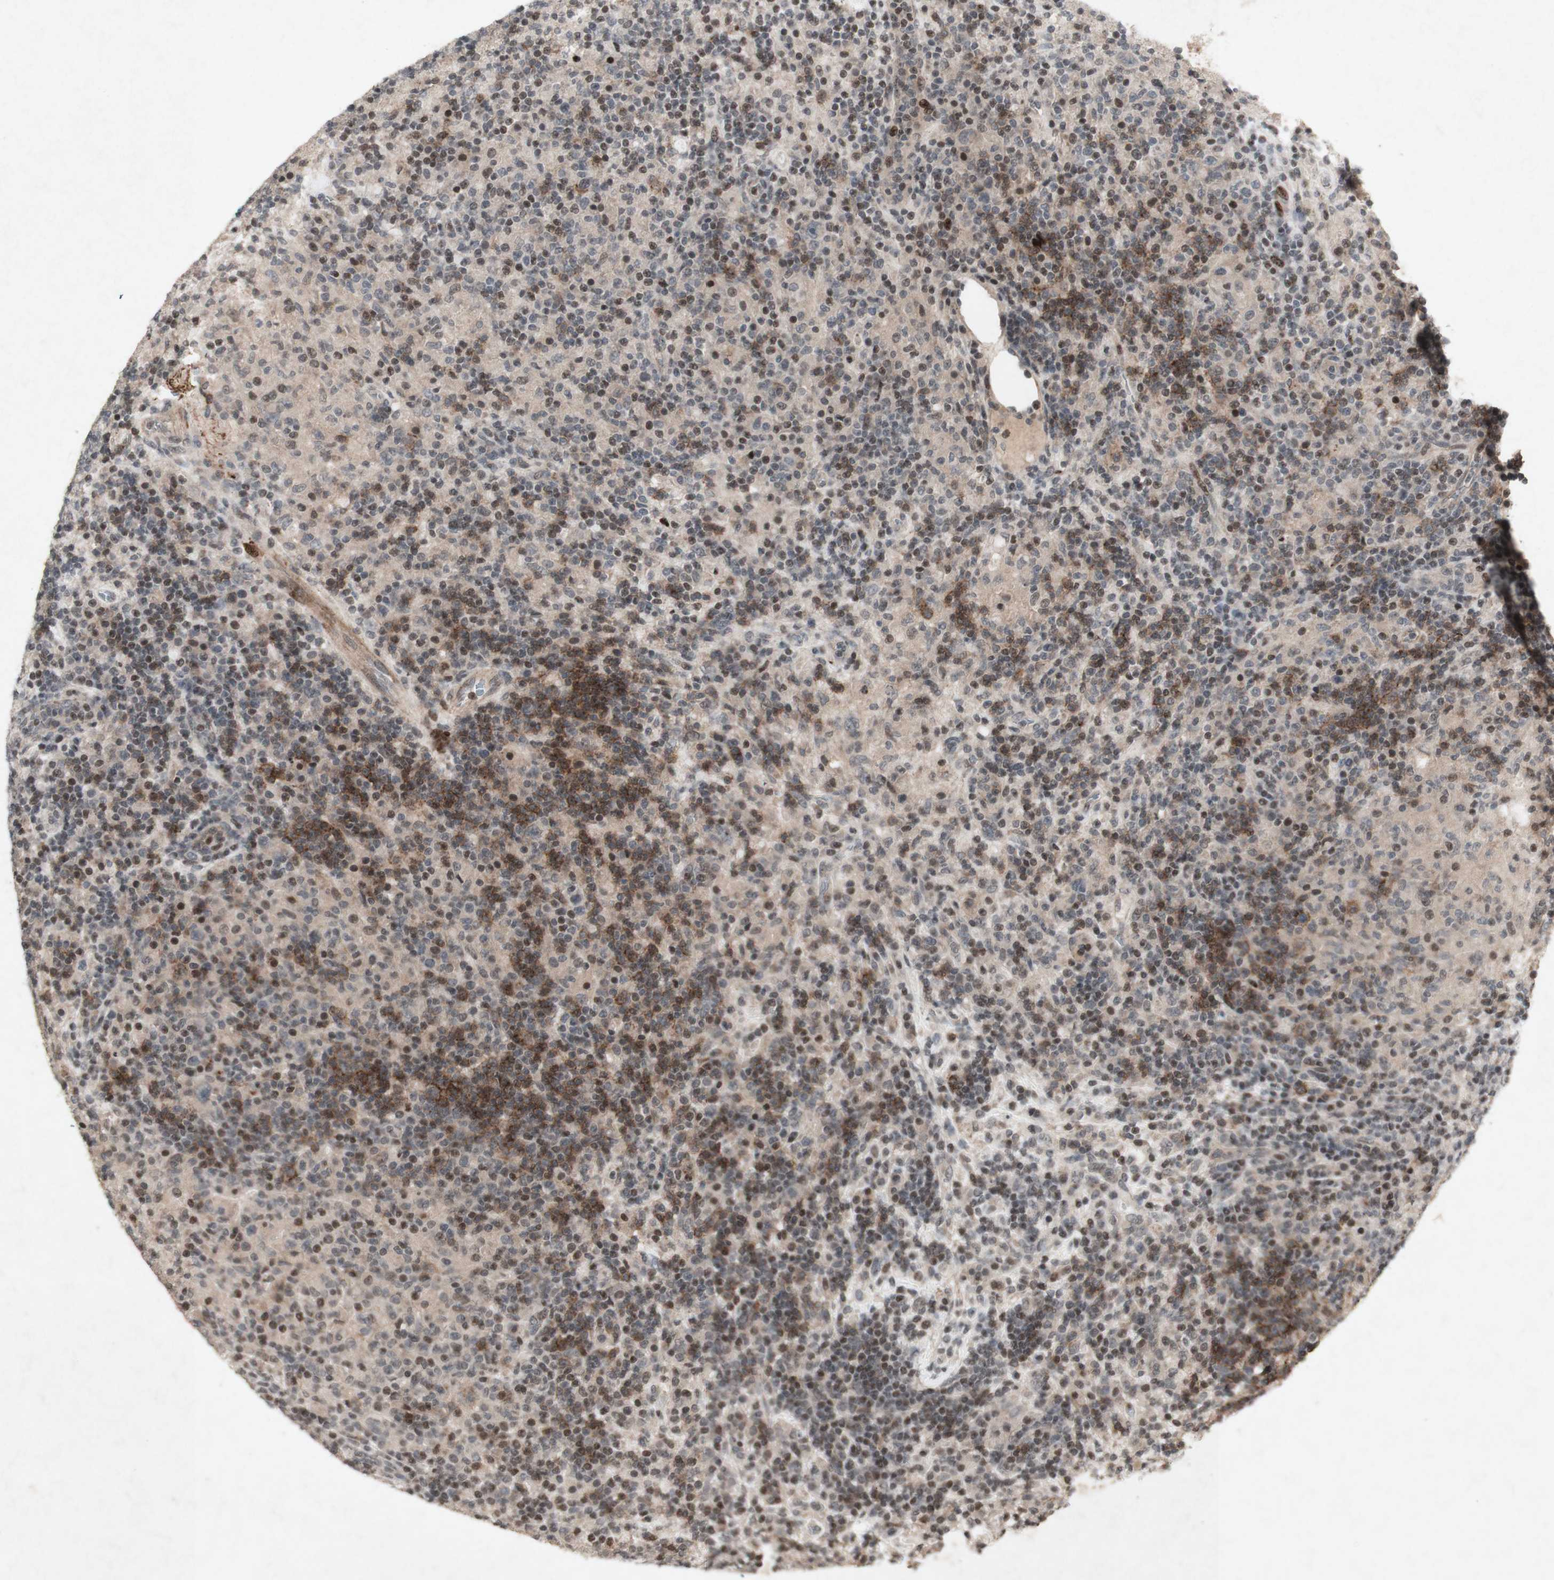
{"staining": {"intensity": "weak", "quantity": ">75%", "location": "cytoplasmic/membranous"}, "tissue": "lymphoma", "cell_type": "Tumor cells", "image_type": "cancer", "snomed": [{"axis": "morphology", "description": "Hodgkin's disease, NOS"}, {"axis": "topography", "description": "Lymph node"}], "caption": "Immunohistochemical staining of human Hodgkin's disease displays weak cytoplasmic/membranous protein expression in approximately >75% of tumor cells.", "gene": "PLXNA1", "patient": {"sex": "male", "age": 70}}